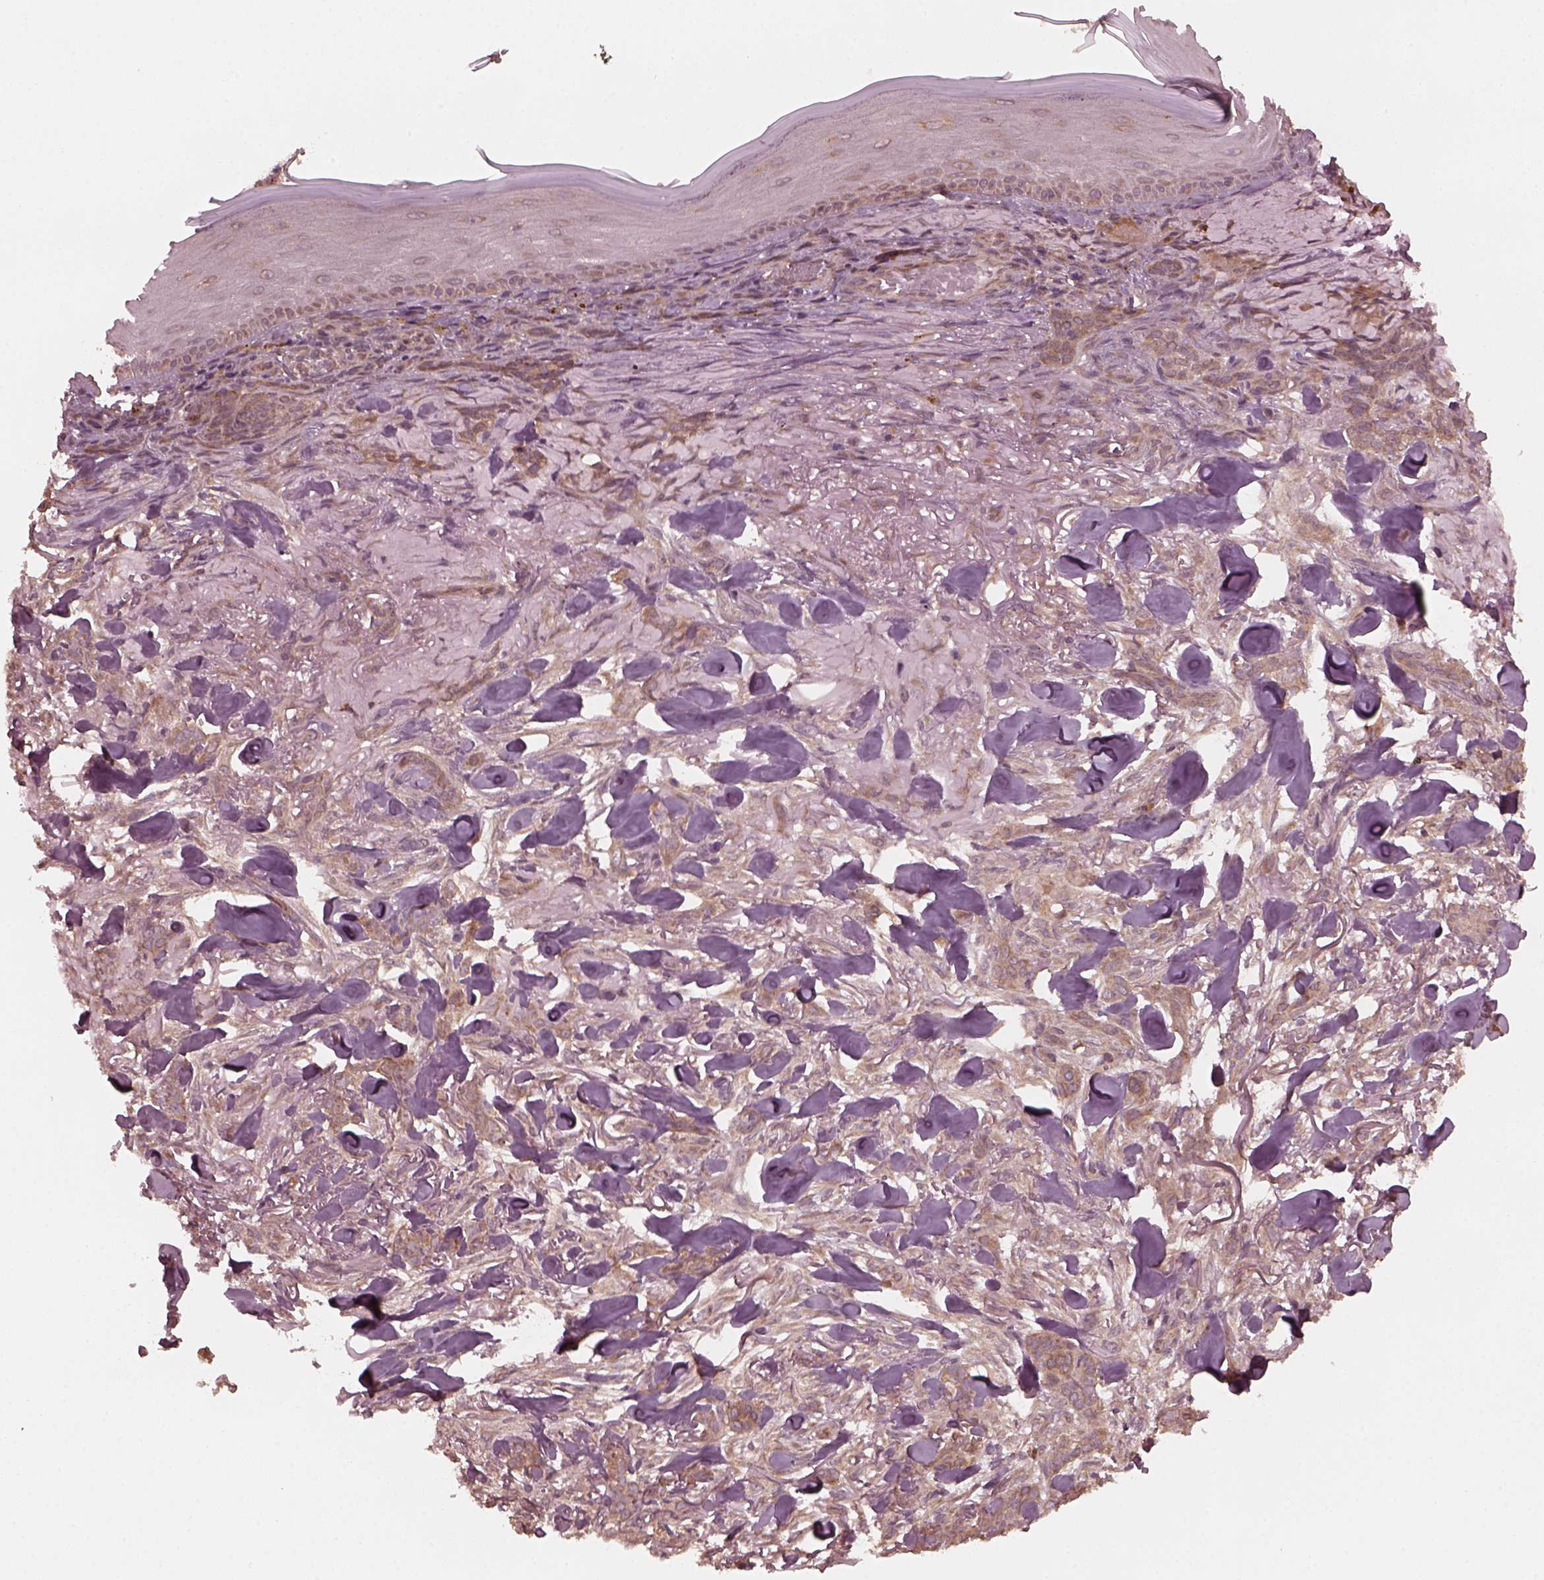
{"staining": {"intensity": "moderate", "quantity": ">75%", "location": "cytoplasmic/membranous"}, "tissue": "skin cancer", "cell_type": "Tumor cells", "image_type": "cancer", "snomed": [{"axis": "morphology", "description": "Basal cell carcinoma"}, {"axis": "topography", "description": "Skin"}], "caption": "The histopathology image displays a brown stain indicating the presence of a protein in the cytoplasmic/membranous of tumor cells in skin basal cell carcinoma.", "gene": "FAF2", "patient": {"sex": "female", "age": 61}}